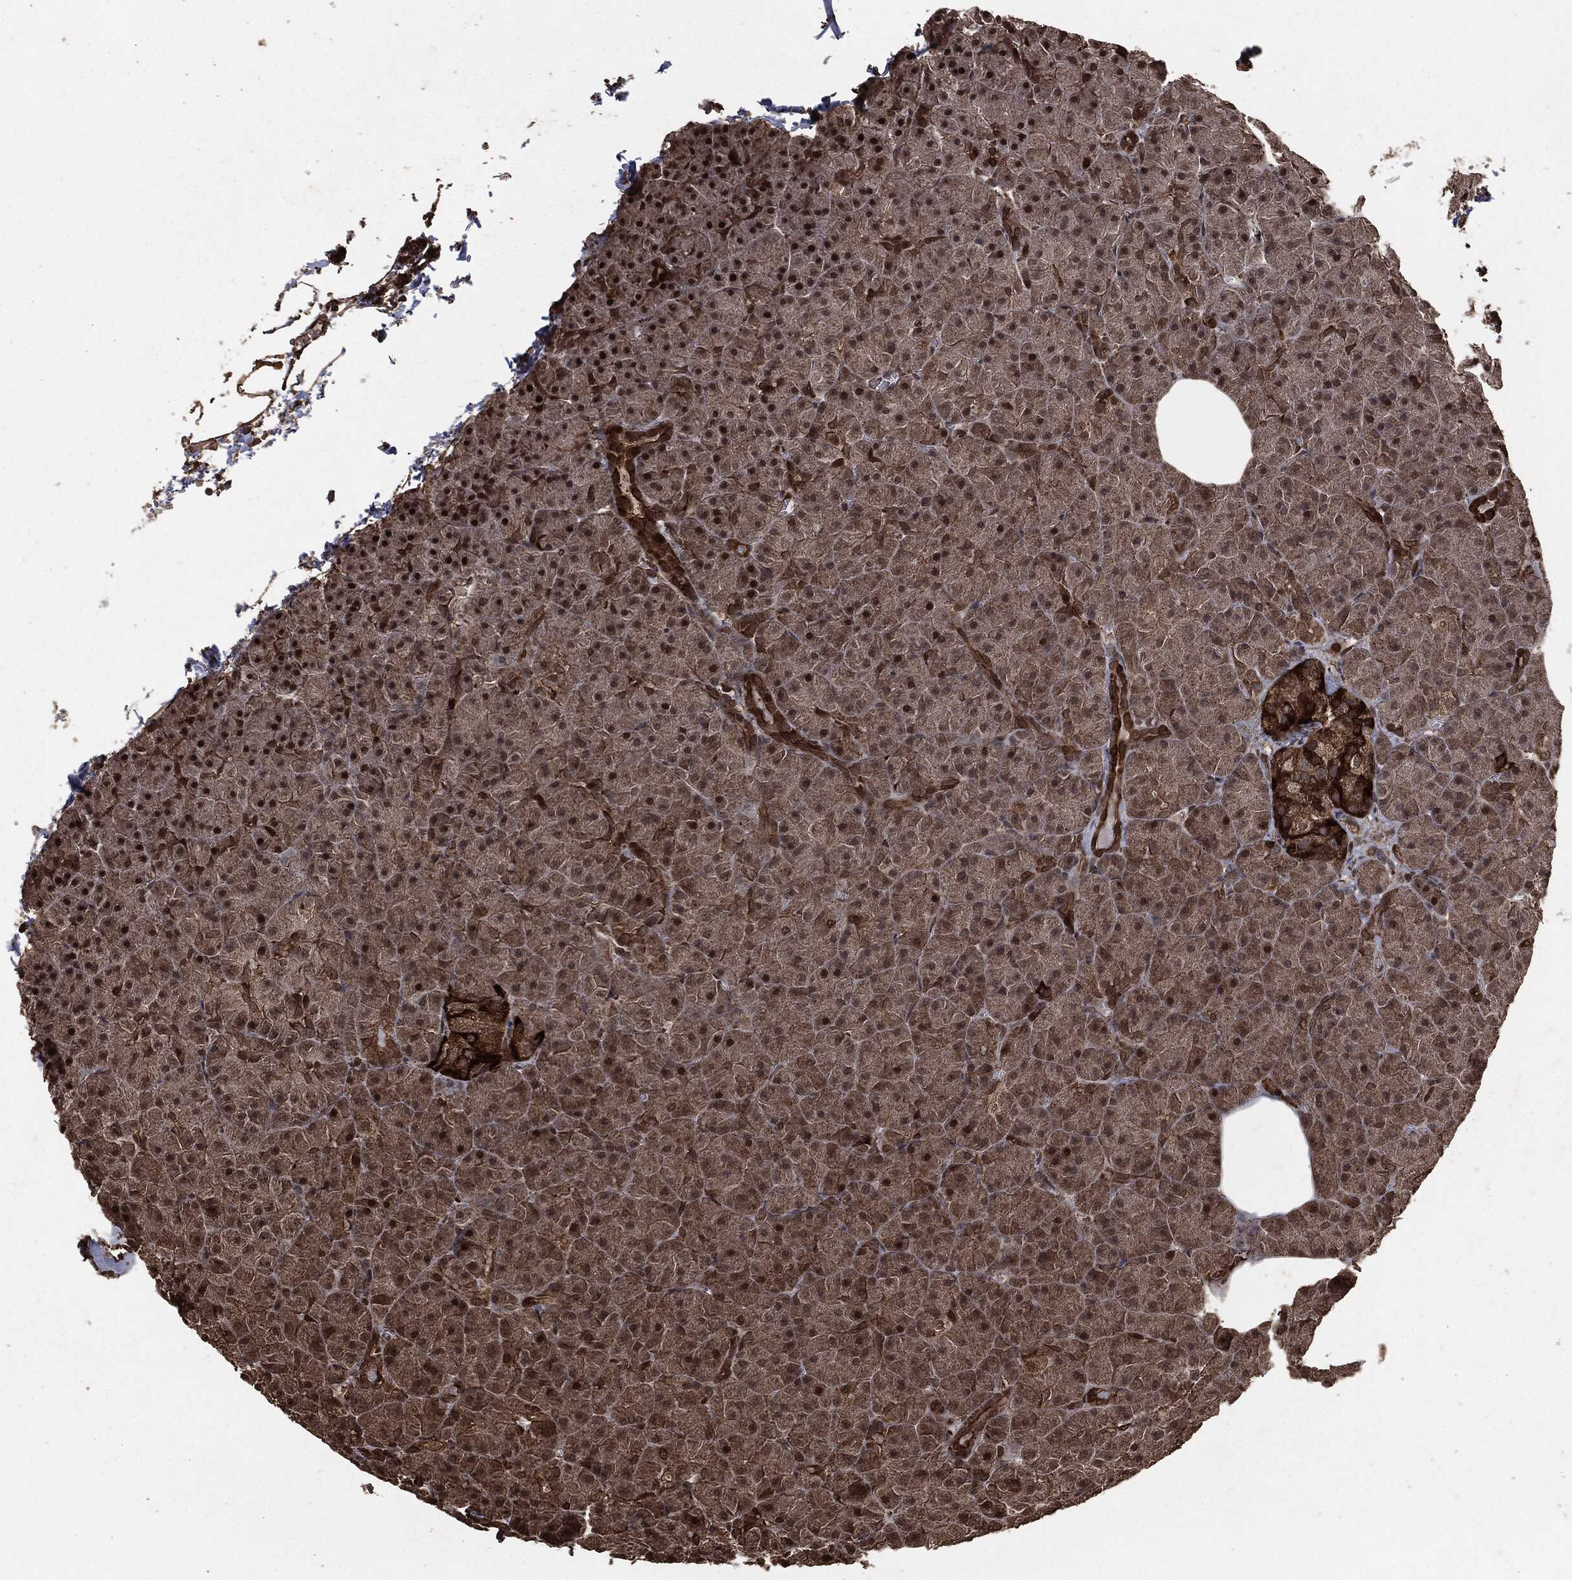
{"staining": {"intensity": "strong", "quantity": "<25%", "location": "cytoplasmic/membranous,nuclear"}, "tissue": "pancreas", "cell_type": "Exocrine glandular cells", "image_type": "normal", "snomed": [{"axis": "morphology", "description": "Normal tissue, NOS"}, {"axis": "topography", "description": "Pancreas"}], "caption": "Protein expression analysis of benign pancreas shows strong cytoplasmic/membranous,nuclear staining in about <25% of exocrine glandular cells.", "gene": "EGFR", "patient": {"sex": "male", "age": 61}}